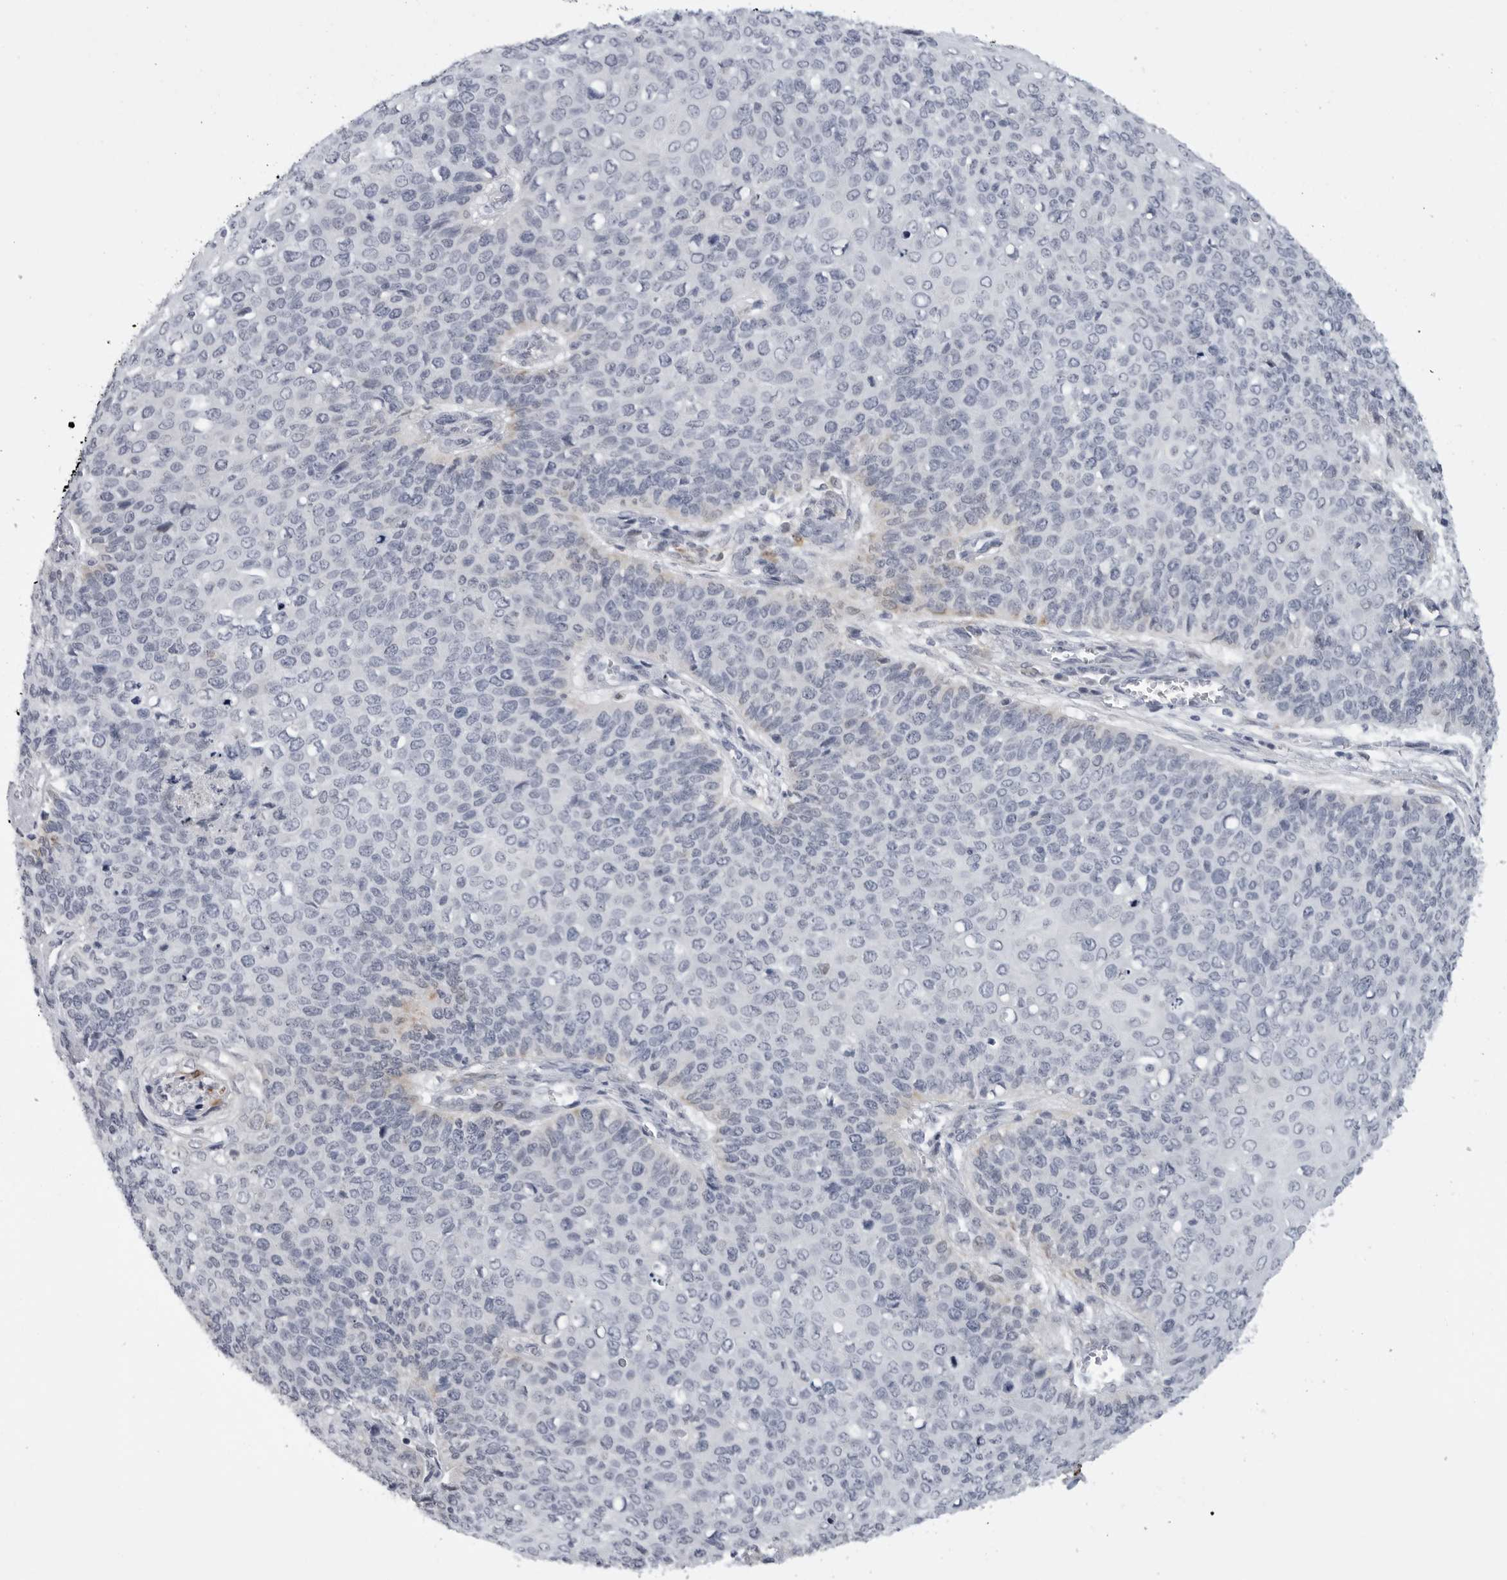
{"staining": {"intensity": "negative", "quantity": "none", "location": "none"}, "tissue": "cervical cancer", "cell_type": "Tumor cells", "image_type": "cancer", "snomed": [{"axis": "morphology", "description": "Squamous cell carcinoma, NOS"}, {"axis": "topography", "description": "Cervix"}], "caption": "Tumor cells are negative for protein expression in human cervical cancer (squamous cell carcinoma).", "gene": "CDK20", "patient": {"sex": "female", "age": 39}}